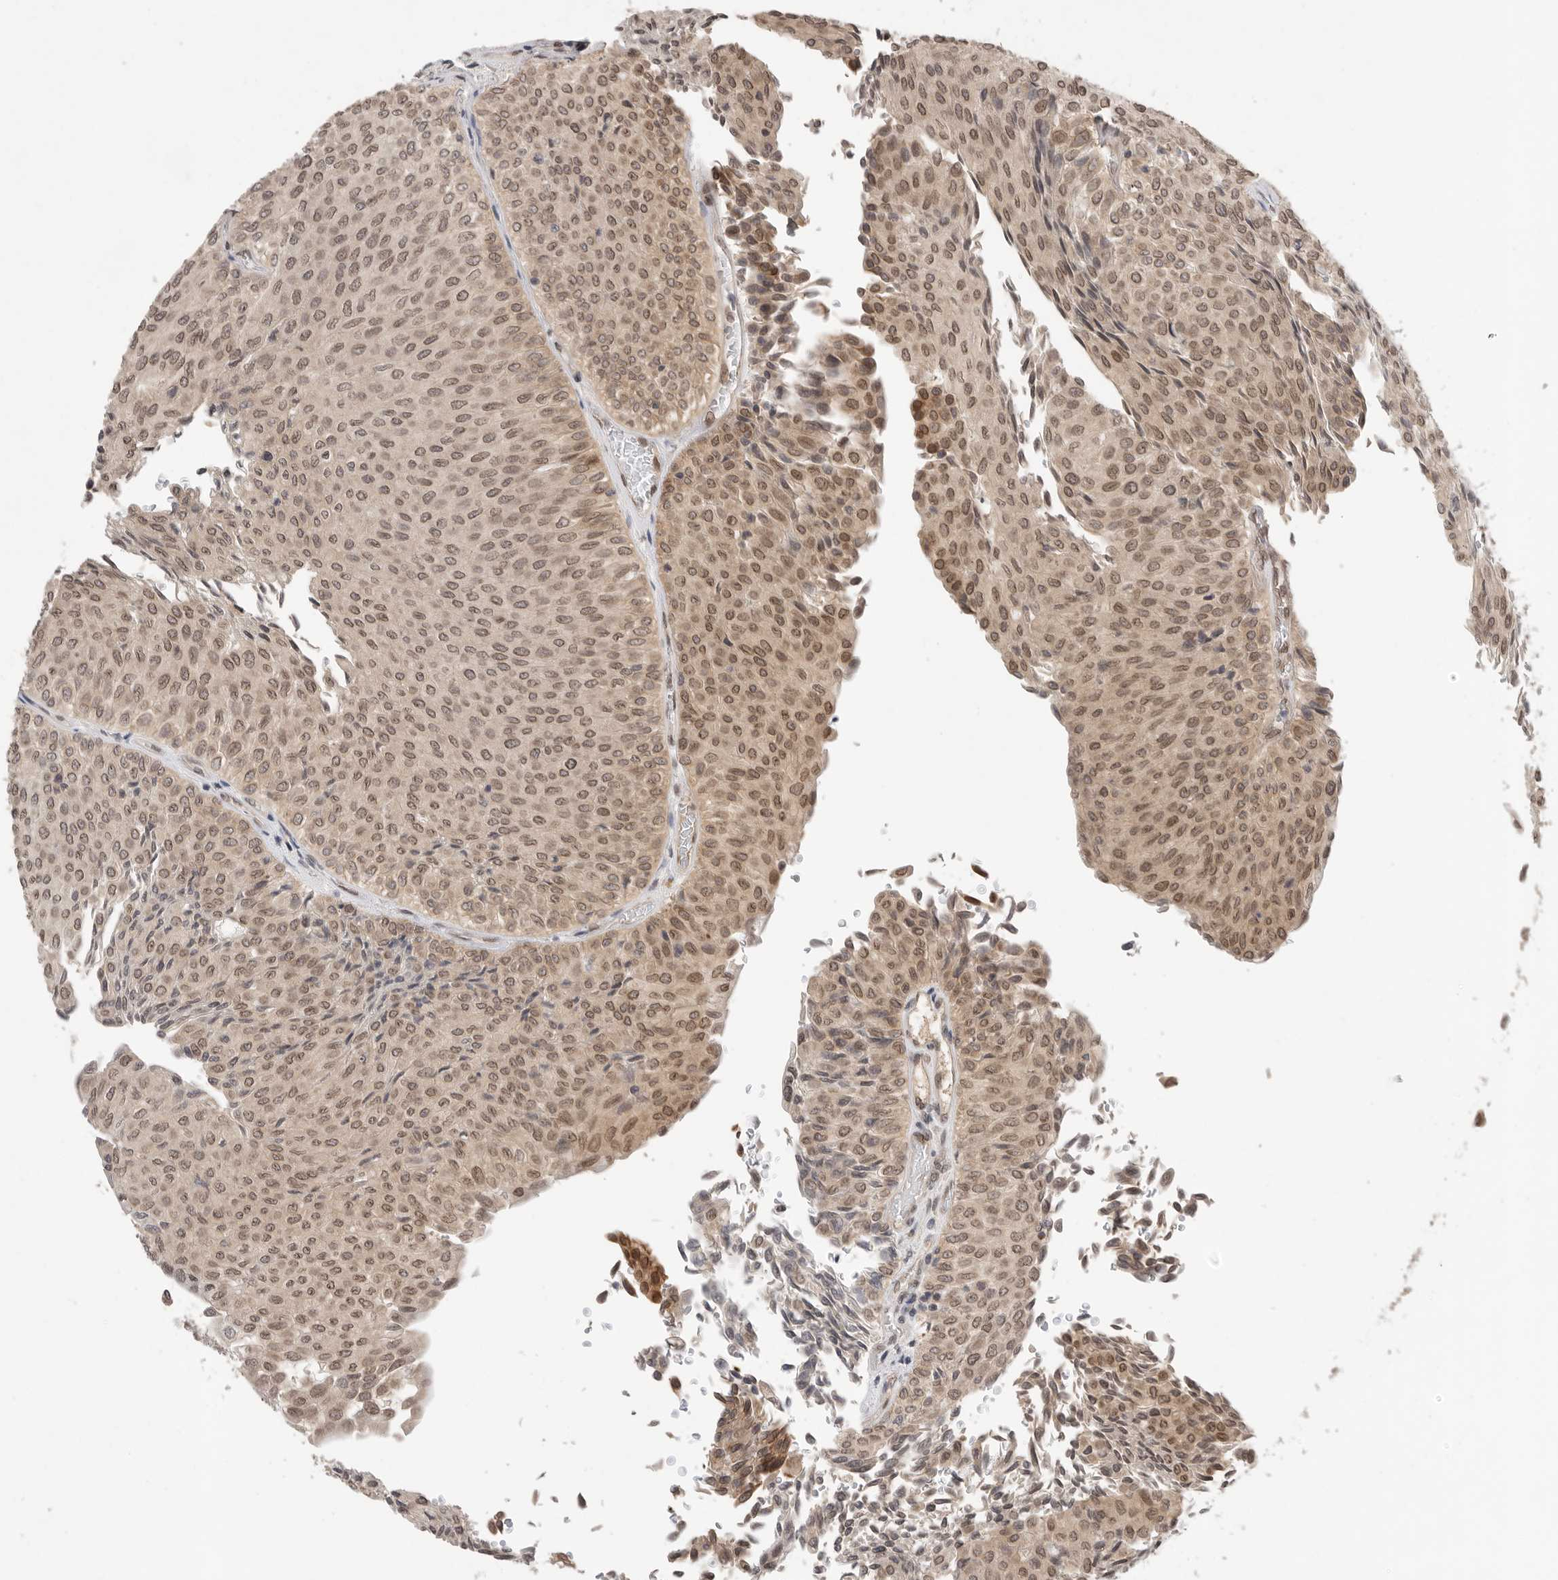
{"staining": {"intensity": "moderate", "quantity": ">75%", "location": "cytoplasmic/membranous,nuclear"}, "tissue": "urothelial cancer", "cell_type": "Tumor cells", "image_type": "cancer", "snomed": [{"axis": "morphology", "description": "Urothelial carcinoma, Low grade"}, {"axis": "topography", "description": "Urinary bladder"}], "caption": "Immunohistochemistry (IHC) (DAB) staining of urothelial cancer shows moderate cytoplasmic/membranous and nuclear protein expression in approximately >75% of tumor cells. (DAB = brown stain, brightfield microscopy at high magnification).", "gene": "LEMD3", "patient": {"sex": "male", "age": 78}}